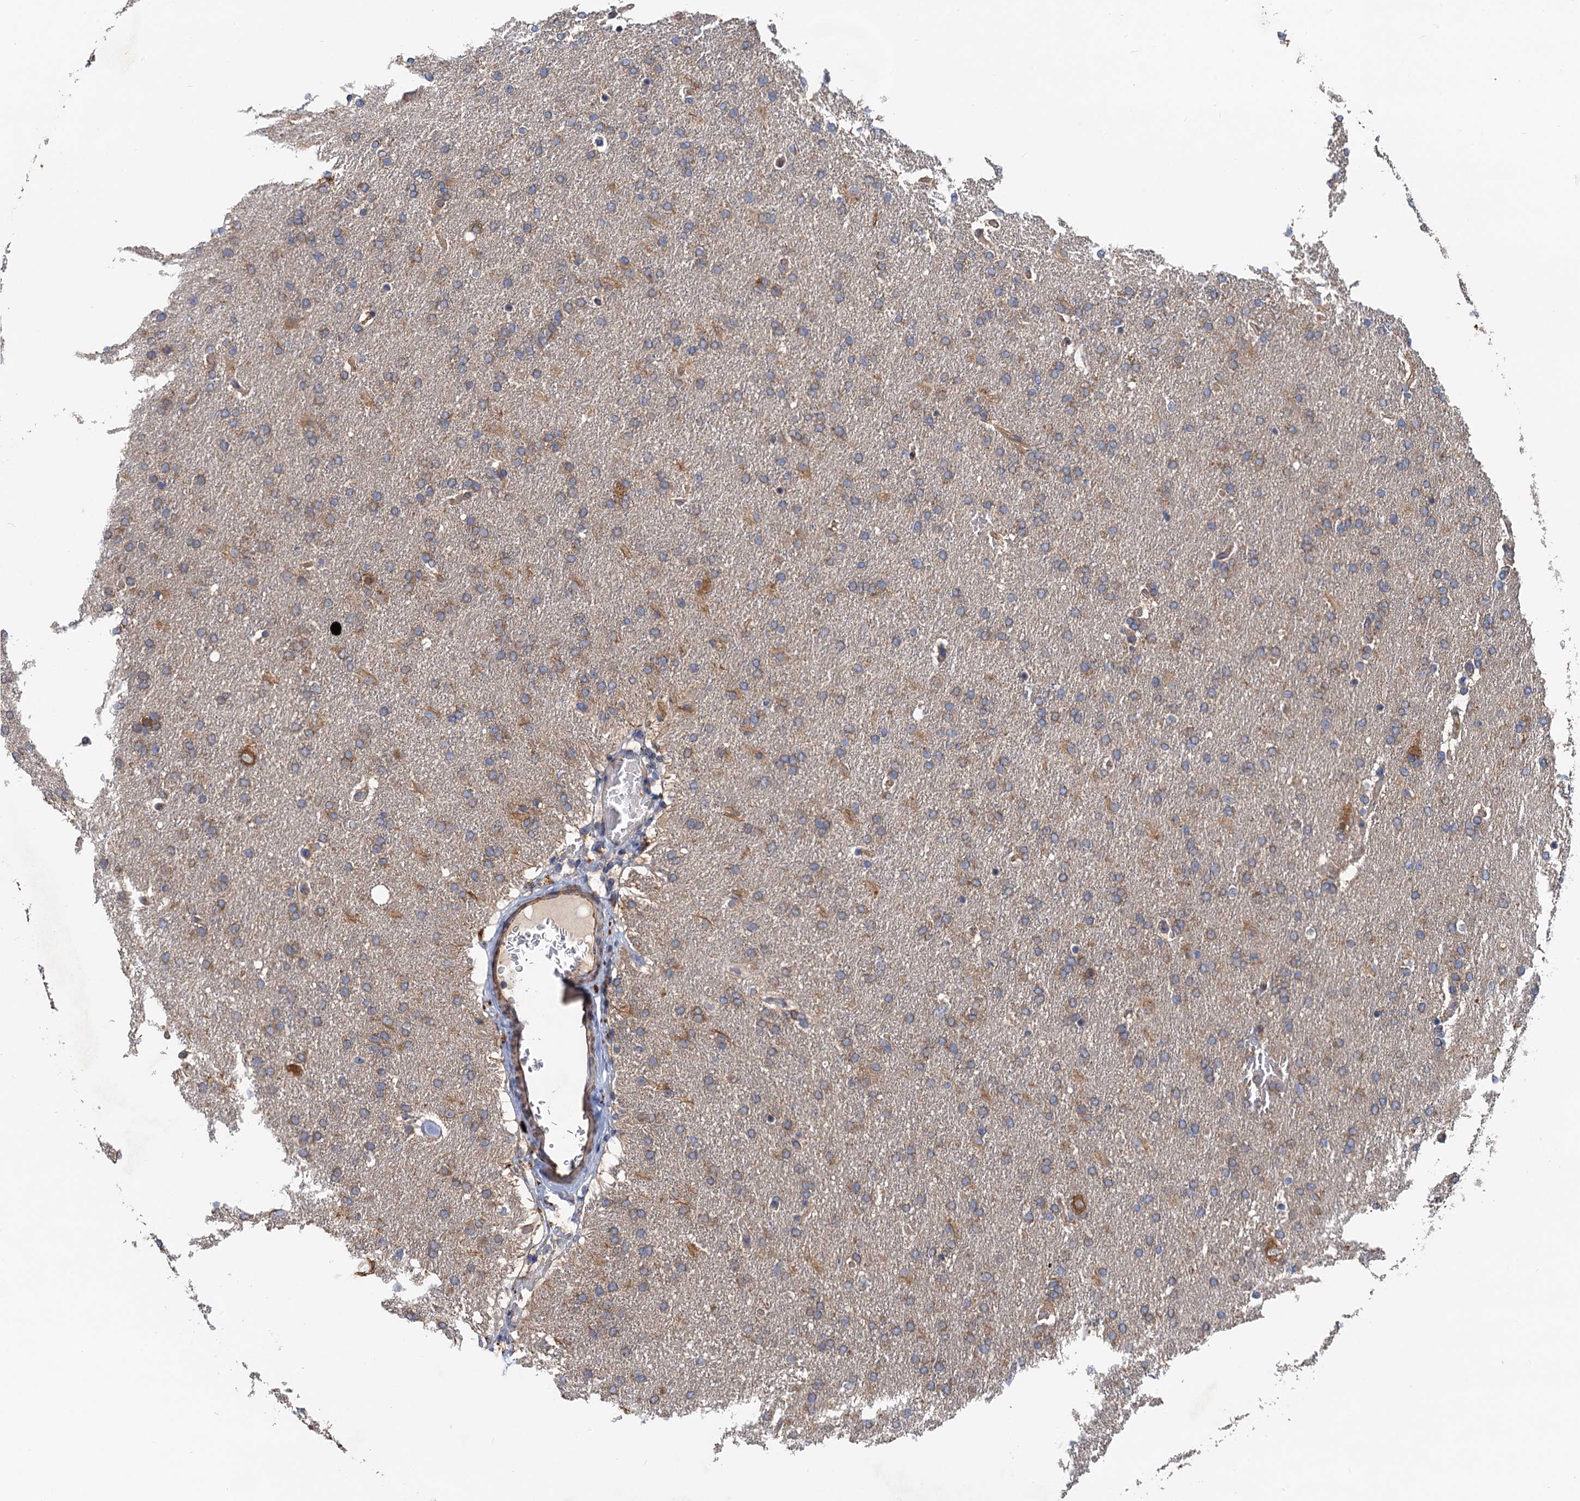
{"staining": {"intensity": "weak", "quantity": "25%-75%", "location": "cytoplasmic/membranous"}, "tissue": "glioma", "cell_type": "Tumor cells", "image_type": "cancer", "snomed": [{"axis": "morphology", "description": "Glioma, malignant, High grade"}, {"axis": "topography", "description": "Brain"}], "caption": "An immunohistochemistry histopathology image of neoplastic tissue is shown. Protein staining in brown labels weak cytoplasmic/membranous positivity in high-grade glioma (malignant) within tumor cells.", "gene": "PJA2", "patient": {"sex": "male", "age": 72}}